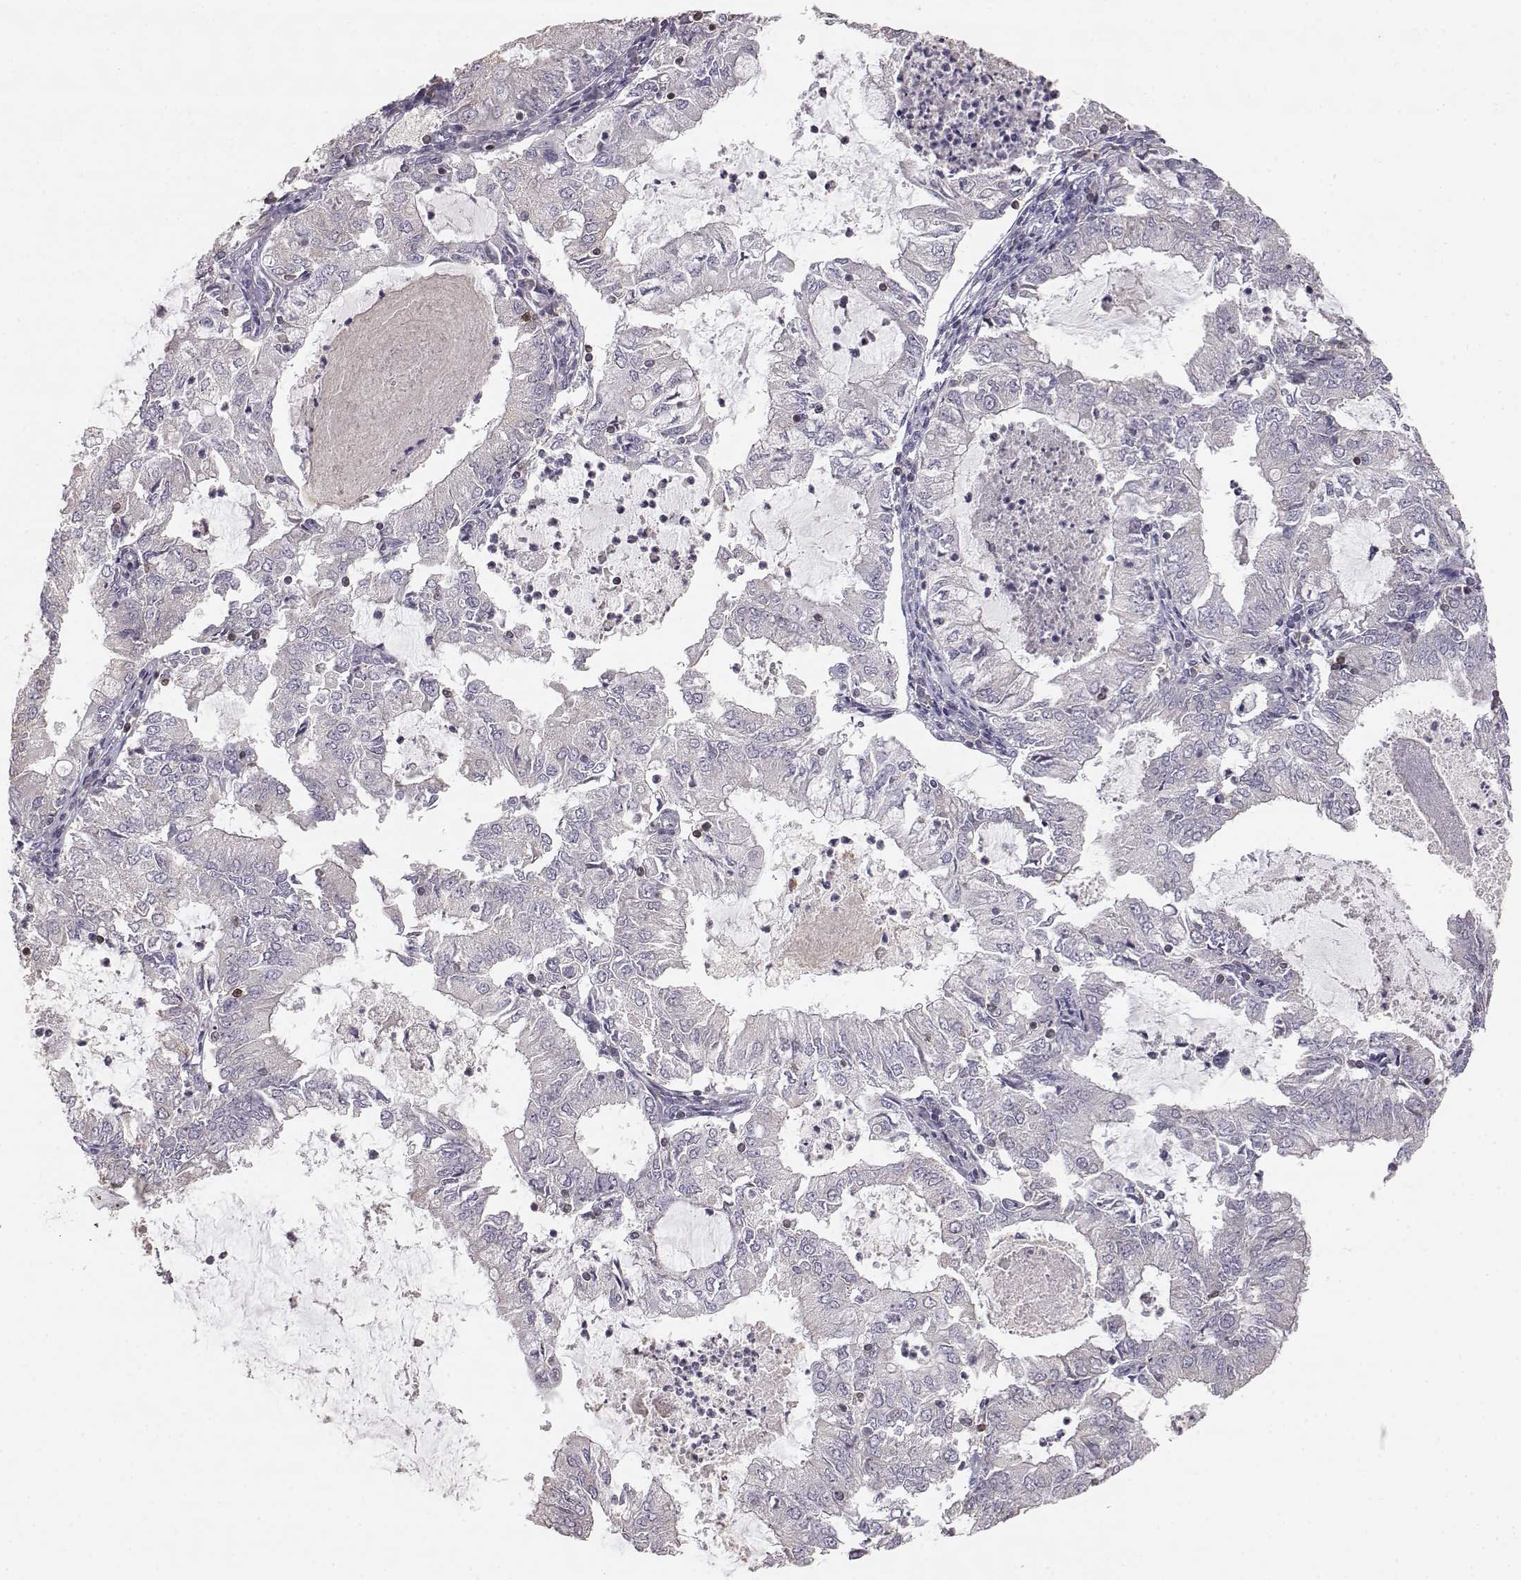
{"staining": {"intensity": "negative", "quantity": "none", "location": "none"}, "tissue": "endometrial cancer", "cell_type": "Tumor cells", "image_type": "cancer", "snomed": [{"axis": "morphology", "description": "Adenocarcinoma, NOS"}, {"axis": "topography", "description": "Endometrium"}], "caption": "Endometrial adenocarcinoma was stained to show a protein in brown. There is no significant expression in tumor cells. (Stains: DAB (3,3'-diaminobenzidine) IHC with hematoxylin counter stain, Microscopy: brightfield microscopy at high magnification).", "gene": "GRAP2", "patient": {"sex": "female", "age": 57}}